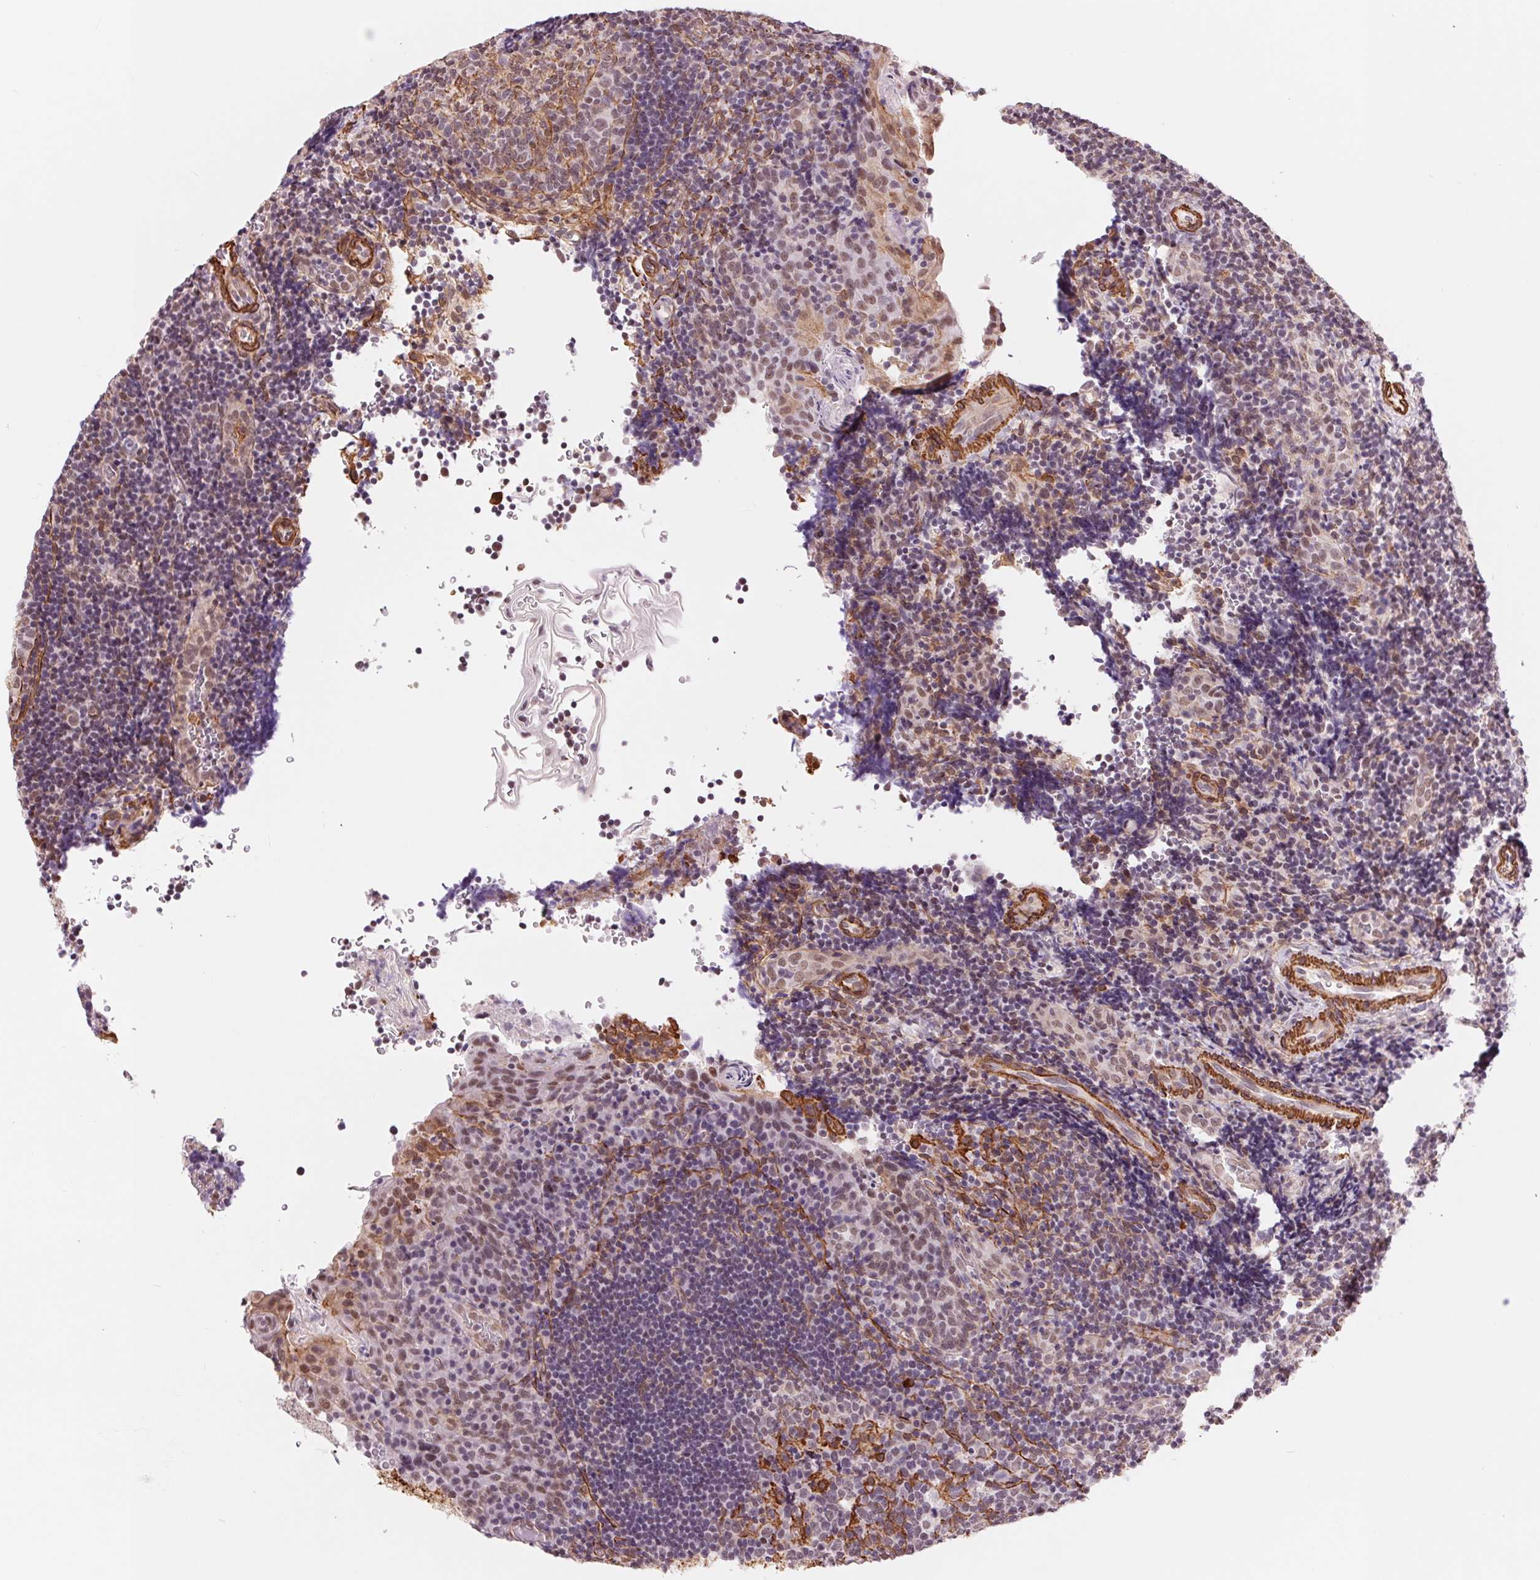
{"staining": {"intensity": "negative", "quantity": "none", "location": "none"}, "tissue": "tonsil", "cell_type": "Germinal center cells", "image_type": "normal", "snomed": [{"axis": "morphology", "description": "Normal tissue, NOS"}, {"axis": "topography", "description": "Tonsil"}], "caption": "Protein analysis of normal tonsil exhibits no significant positivity in germinal center cells. (DAB immunohistochemistry (IHC), high magnification).", "gene": "BCAT1", "patient": {"sex": "male", "age": 17}}